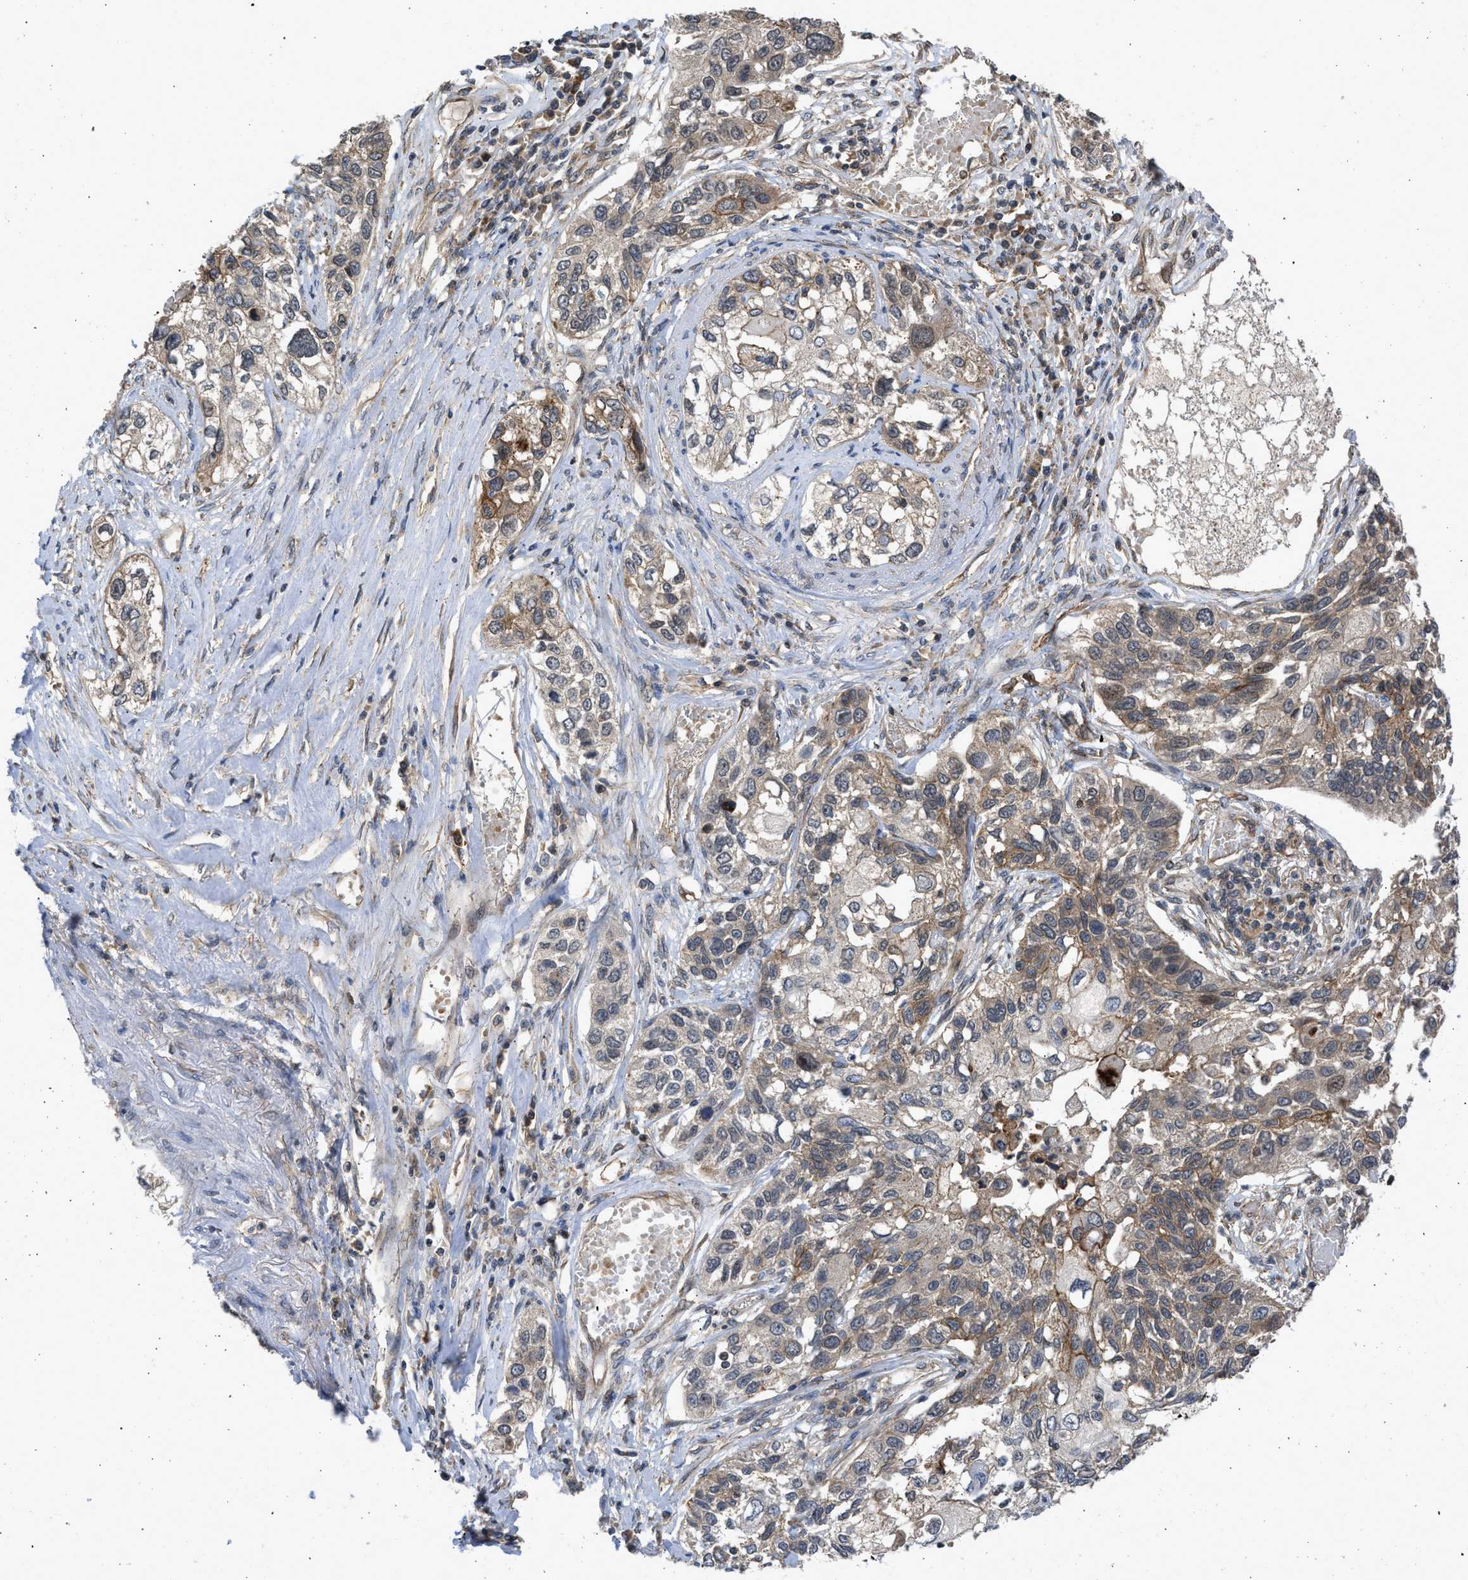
{"staining": {"intensity": "weak", "quantity": "25%-75%", "location": "cytoplasmic/membranous"}, "tissue": "lung cancer", "cell_type": "Tumor cells", "image_type": "cancer", "snomed": [{"axis": "morphology", "description": "Squamous cell carcinoma, NOS"}, {"axis": "topography", "description": "Lung"}], "caption": "Human squamous cell carcinoma (lung) stained with a brown dye demonstrates weak cytoplasmic/membranous positive expression in approximately 25%-75% of tumor cells.", "gene": "GPATCH2L", "patient": {"sex": "male", "age": 71}}